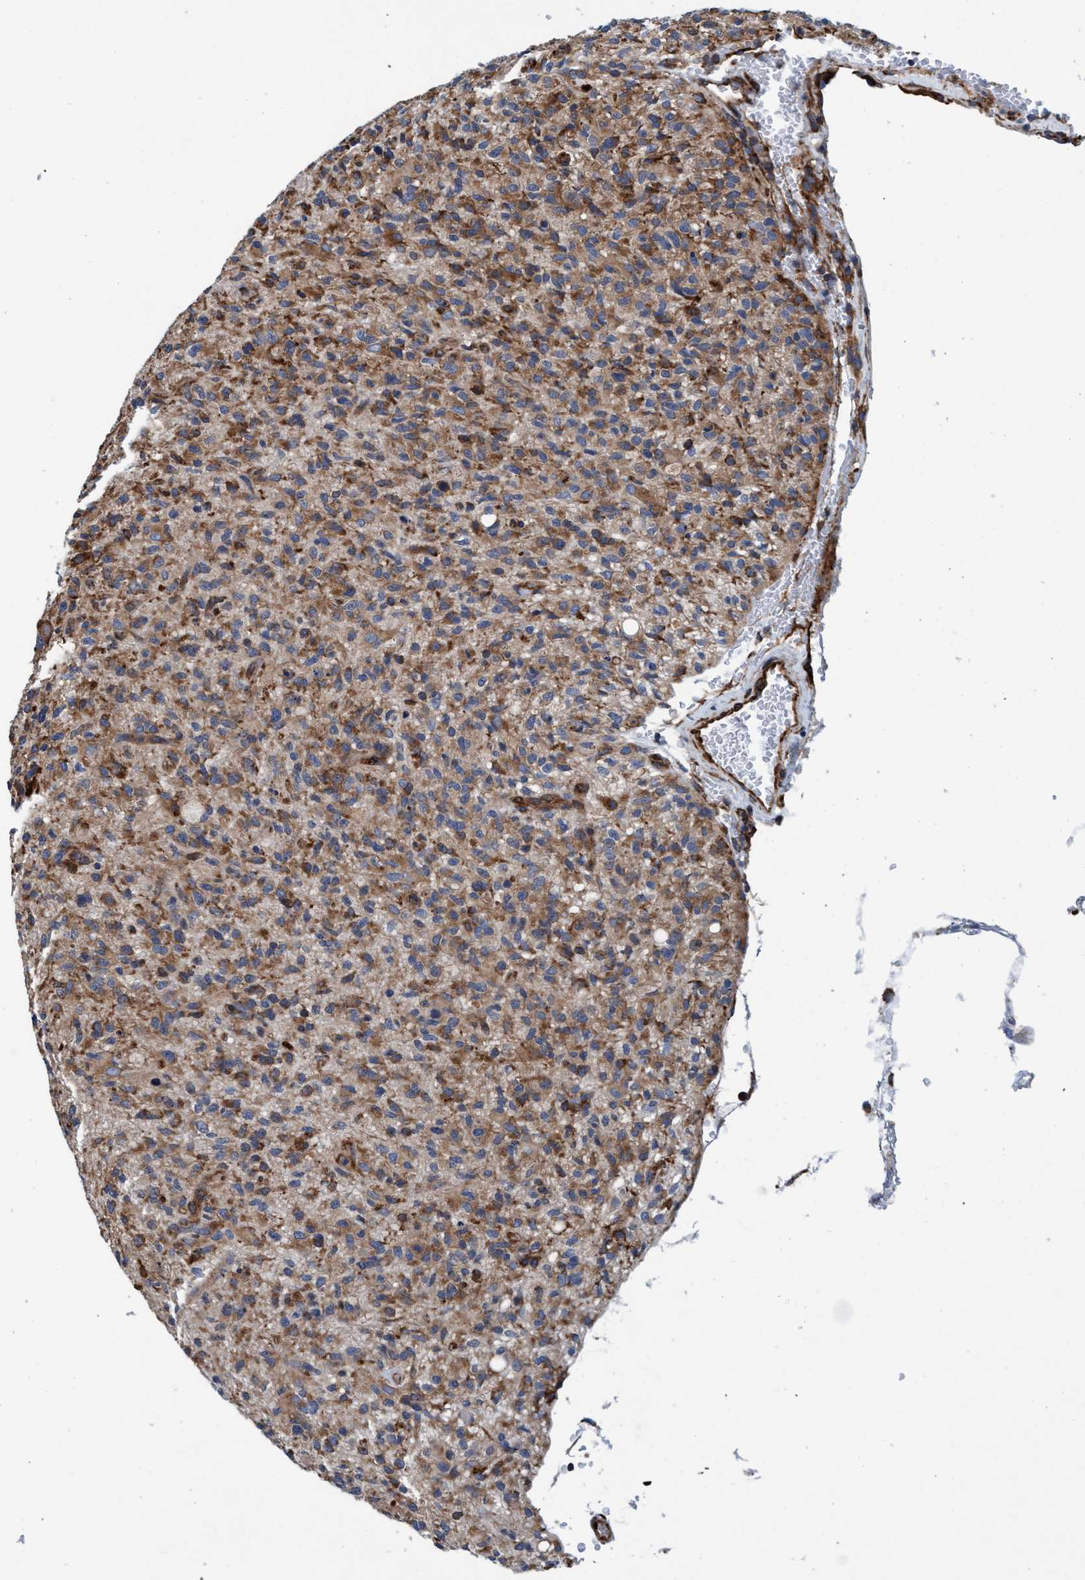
{"staining": {"intensity": "moderate", "quantity": ">75%", "location": "cytoplasmic/membranous"}, "tissue": "glioma", "cell_type": "Tumor cells", "image_type": "cancer", "snomed": [{"axis": "morphology", "description": "Glioma, malignant, High grade"}, {"axis": "topography", "description": "Brain"}], "caption": "Human malignant glioma (high-grade) stained with a protein marker exhibits moderate staining in tumor cells.", "gene": "ENDOG", "patient": {"sex": "male", "age": 71}}